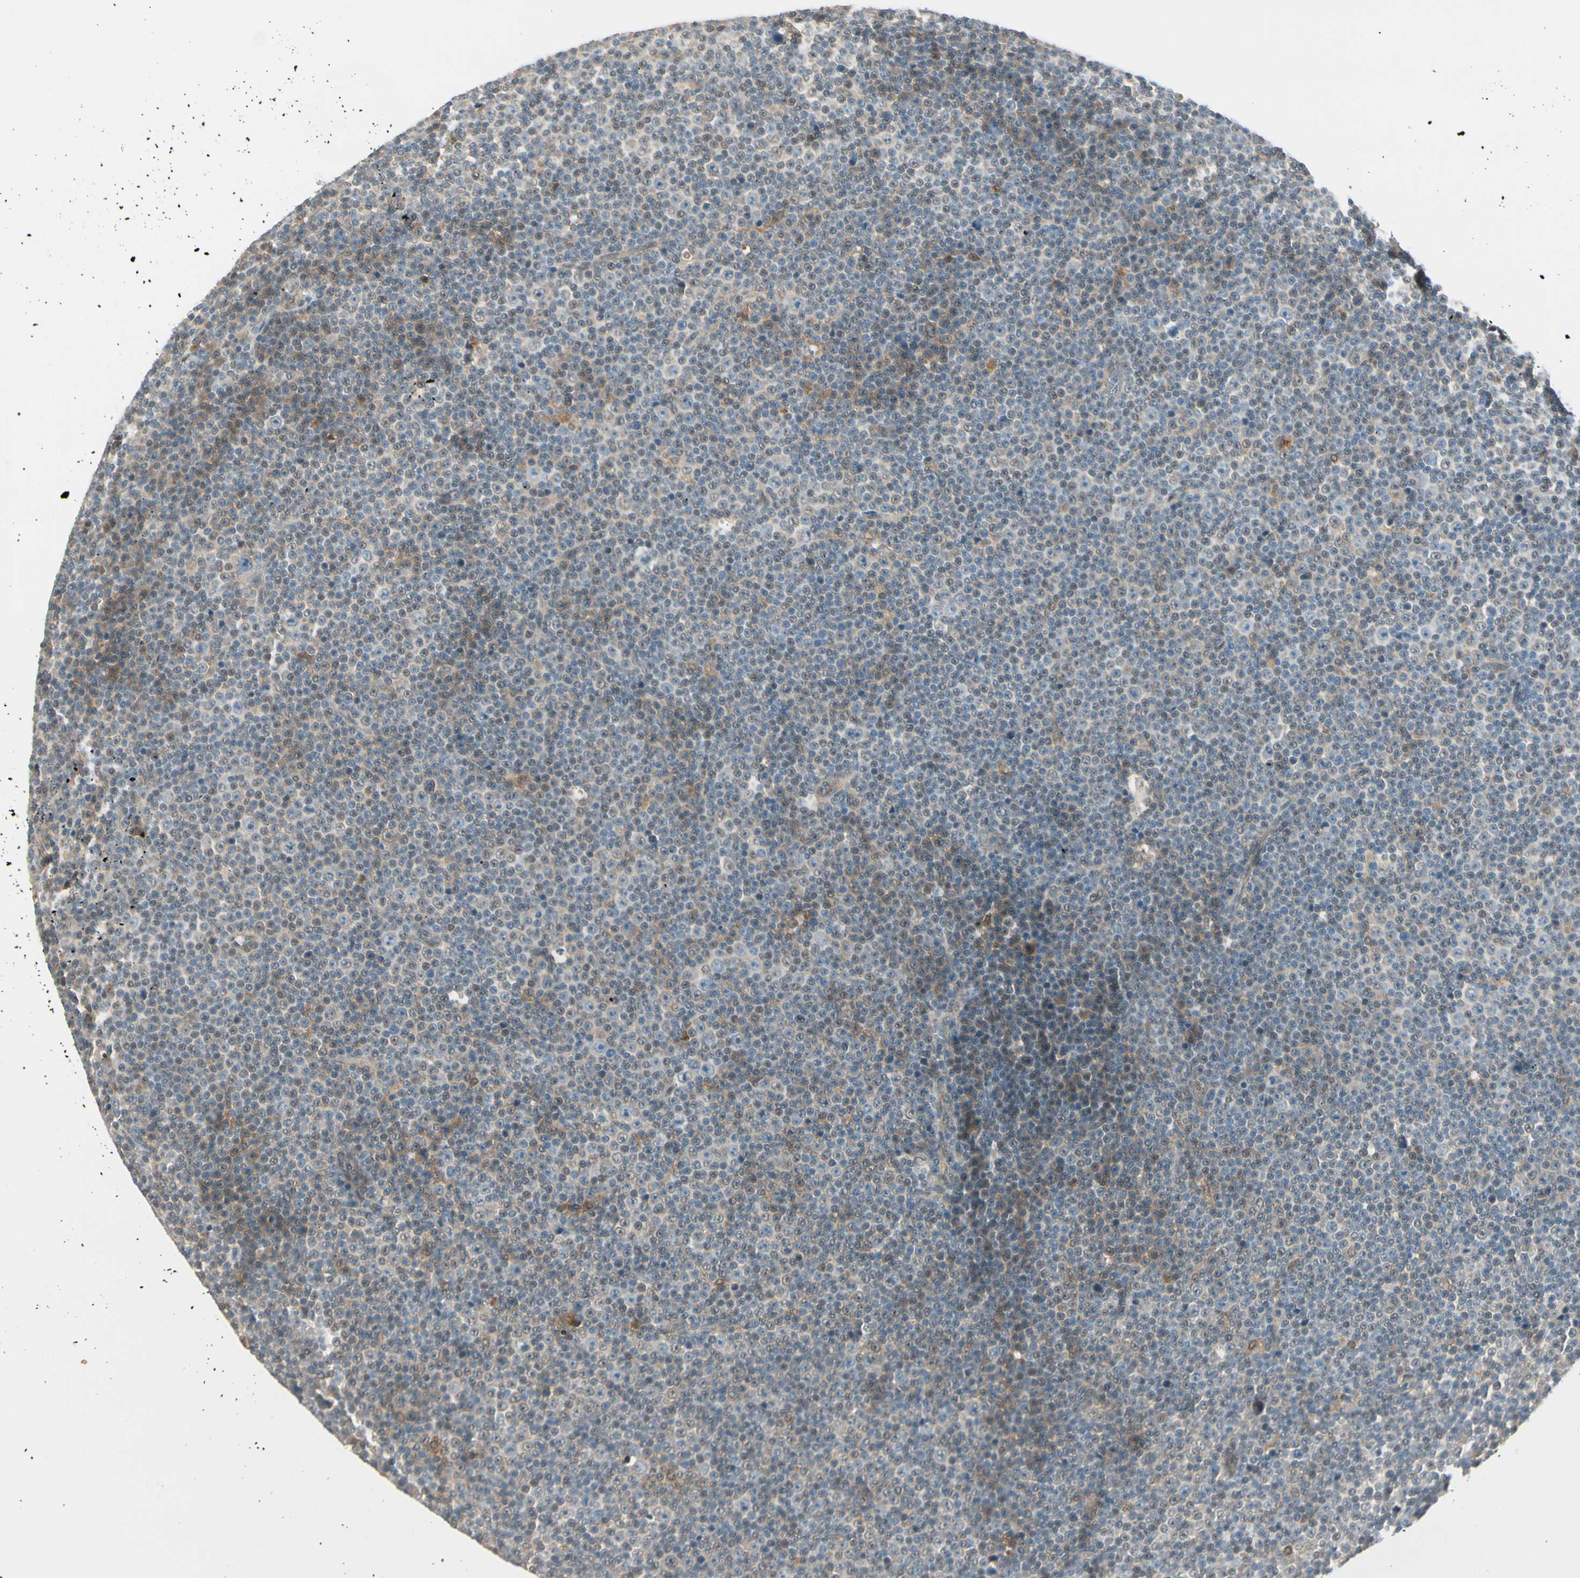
{"staining": {"intensity": "moderate", "quantity": "<25%", "location": "cytoplasmic/membranous"}, "tissue": "lymphoma", "cell_type": "Tumor cells", "image_type": "cancer", "snomed": [{"axis": "morphology", "description": "Malignant lymphoma, non-Hodgkin's type, Low grade"}, {"axis": "topography", "description": "Lymph node"}], "caption": "IHC (DAB) staining of human lymphoma exhibits moderate cytoplasmic/membranous protein positivity in about <25% of tumor cells.", "gene": "EPHB3", "patient": {"sex": "female", "age": 67}}